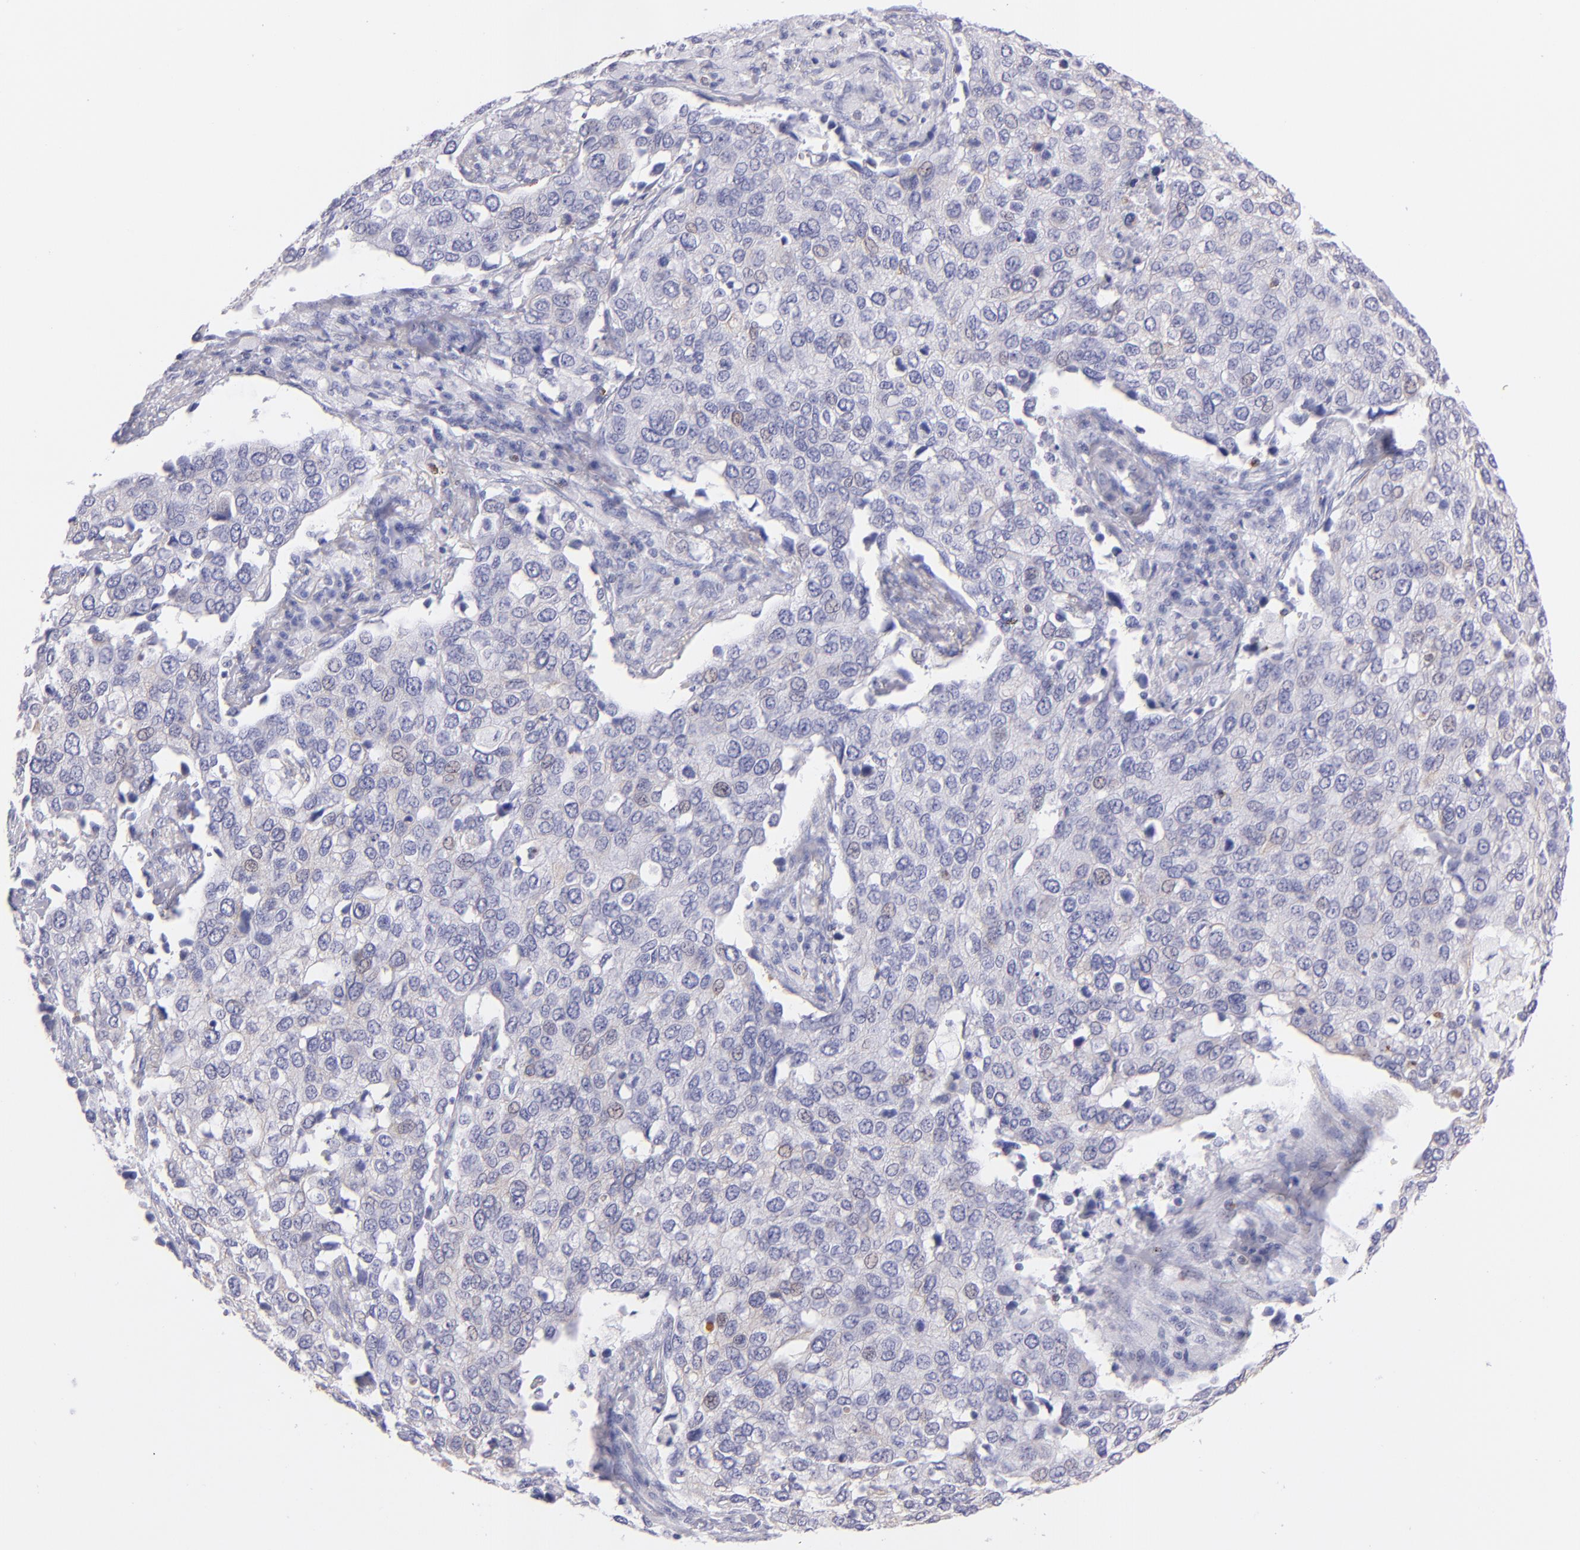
{"staining": {"intensity": "weak", "quantity": "25%-75%", "location": "cytoplasmic/membranous"}, "tissue": "cervical cancer", "cell_type": "Tumor cells", "image_type": "cancer", "snomed": [{"axis": "morphology", "description": "Squamous cell carcinoma, NOS"}, {"axis": "topography", "description": "Cervix"}], "caption": "Tumor cells exhibit low levels of weak cytoplasmic/membranous positivity in about 25%-75% of cells in cervical cancer.", "gene": "PRF1", "patient": {"sex": "female", "age": 54}}